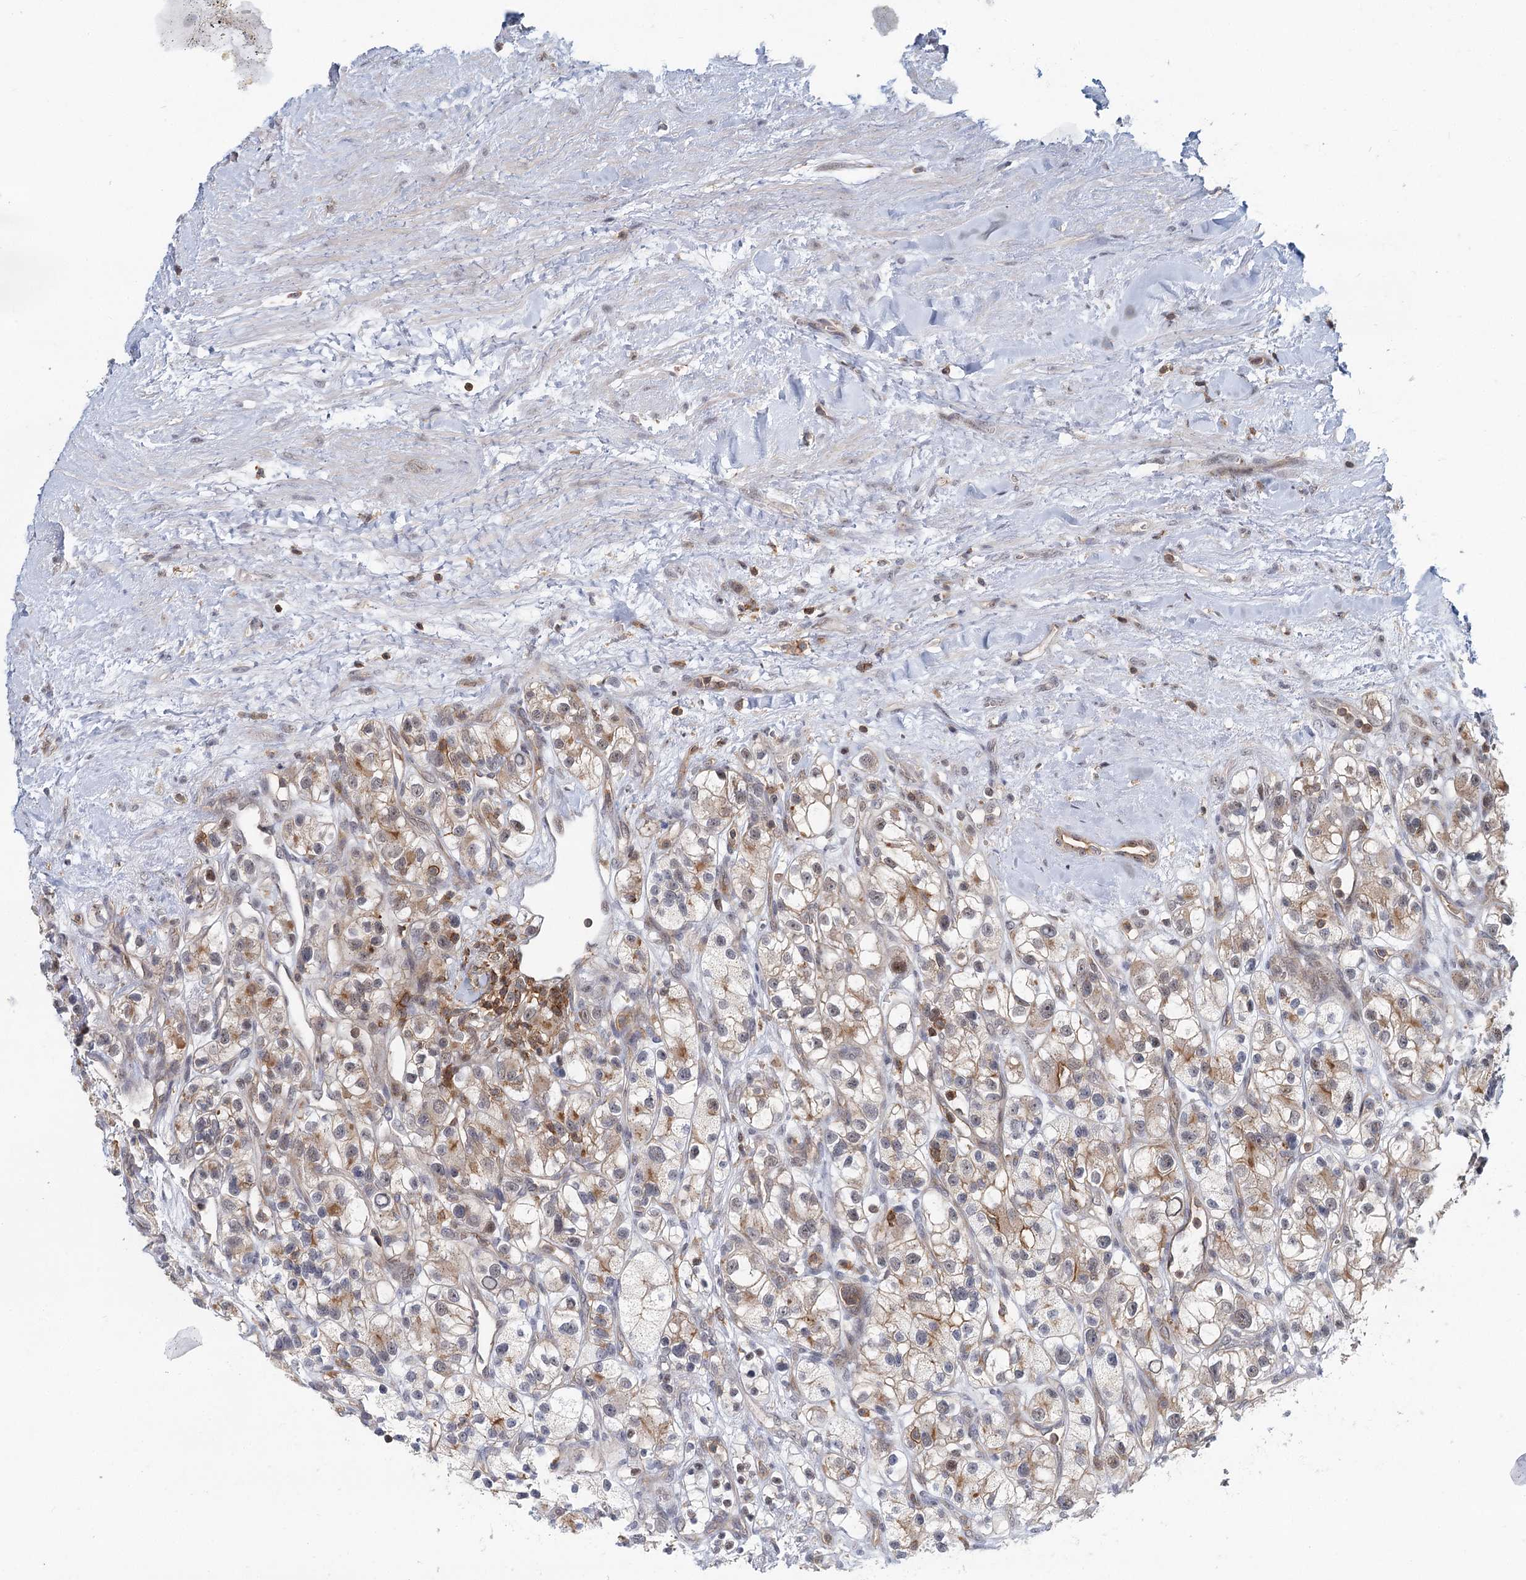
{"staining": {"intensity": "moderate", "quantity": "<25%", "location": "cytoplasmic/membranous"}, "tissue": "renal cancer", "cell_type": "Tumor cells", "image_type": "cancer", "snomed": [{"axis": "morphology", "description": "Adenocarcinoma, NOS"}, {"axis": "topography", "description": "Kidney"}], "caption": "Immunohistochemical staining of human renal cancer (adenocarcinoma) reveals moderate cytoplasmic/membranous protein staining in about <25% of tumor cells.", "gene": "CDC42SE2", "patient": {"sex": "female", "age": 57}}